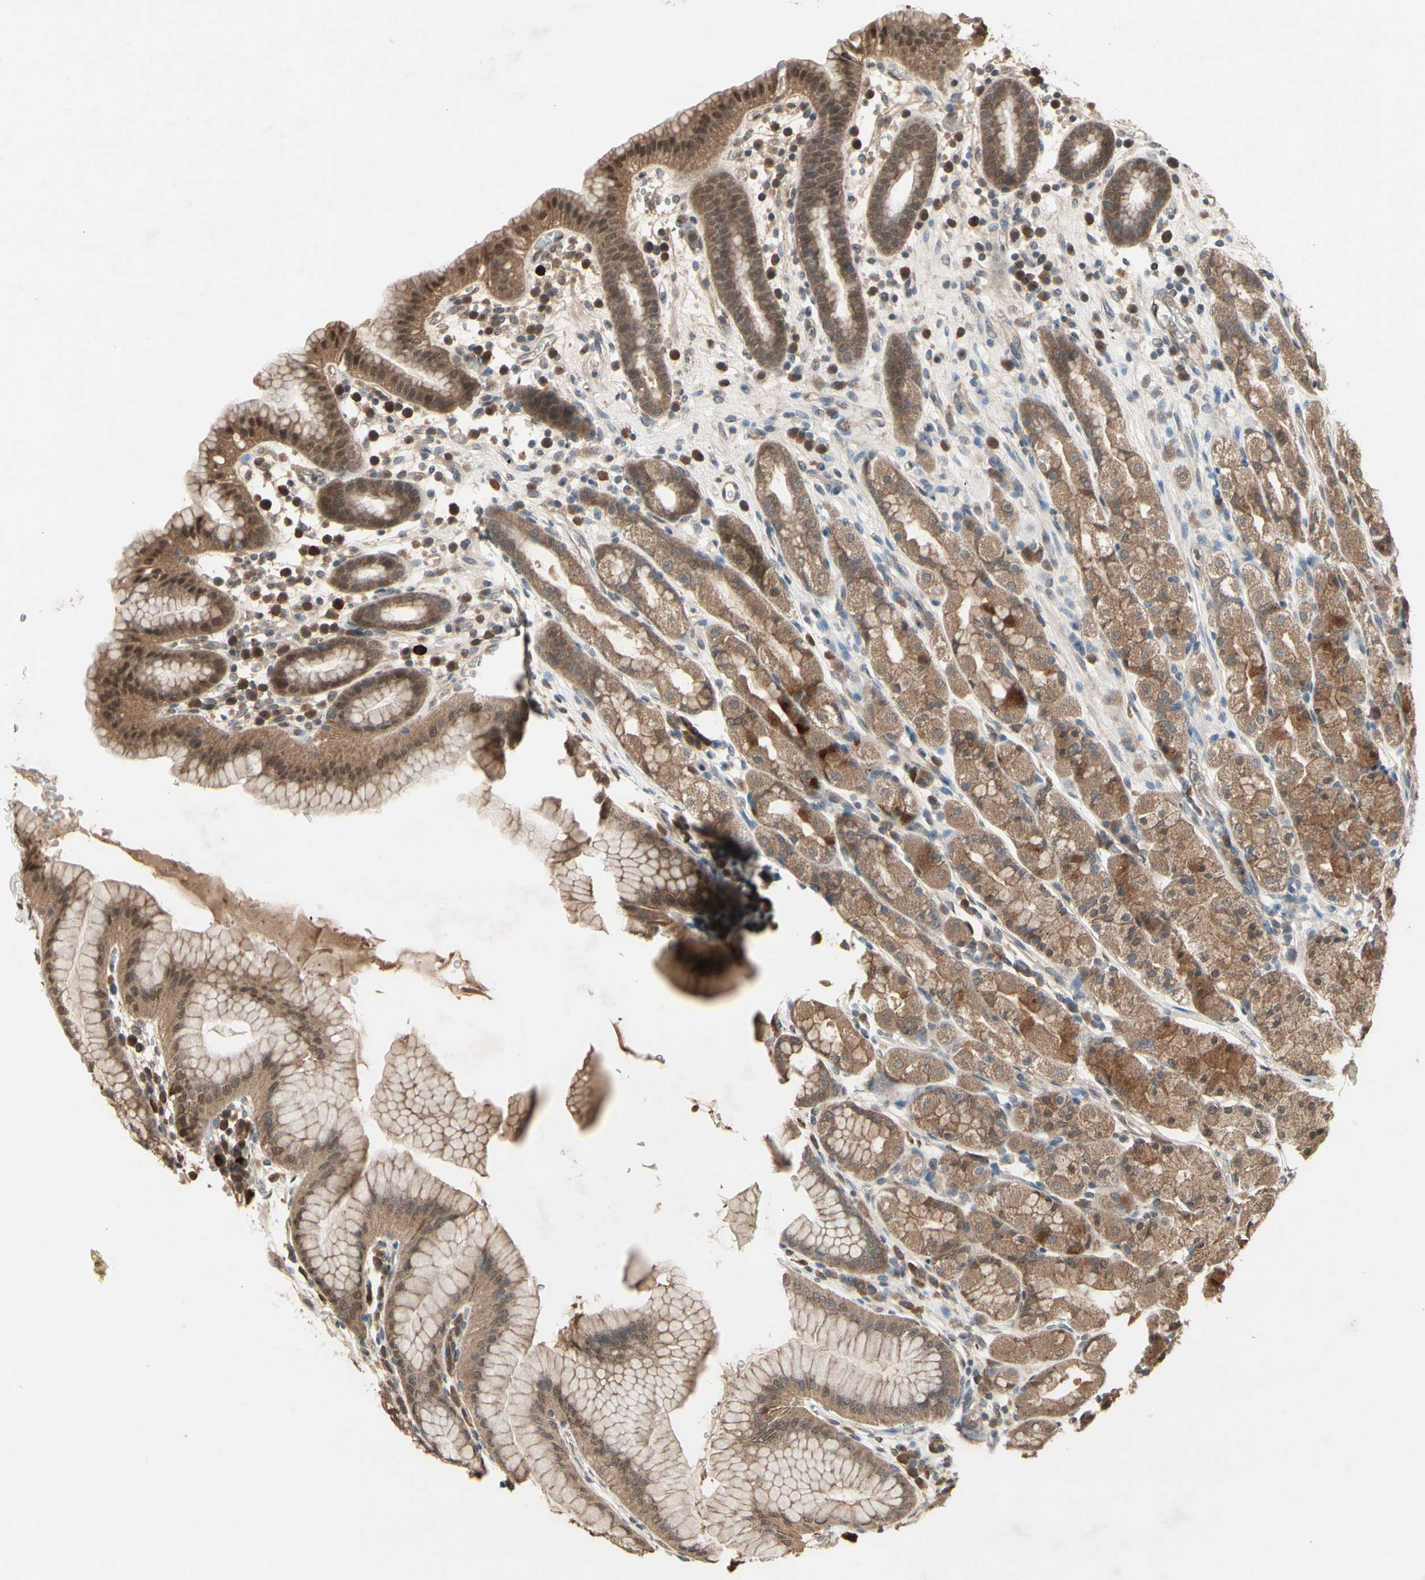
{"staining": {"intensity": "moderate", "quantity": ">75%", "location": "cytoplasmic/membranous,nuclear"}, "tissue": "stomach", "cell_type": "Glandular cells", "image_type": "normal", "snomed": [{"axis": "morphology", "description": "Normal tissue, NOS"}, {"axis": "topography", "description": "Stomach, upper"}], "caption": "An immunohistochemistry histopathology image of unremarkable tissue is shown. Protein staining in brown shows moderate cytoplasmic/membranous,nuclear positivity in stomach within glandular cells.", "gene": "PNPLA7", "patient": {"sex": "male", "age": 68}}